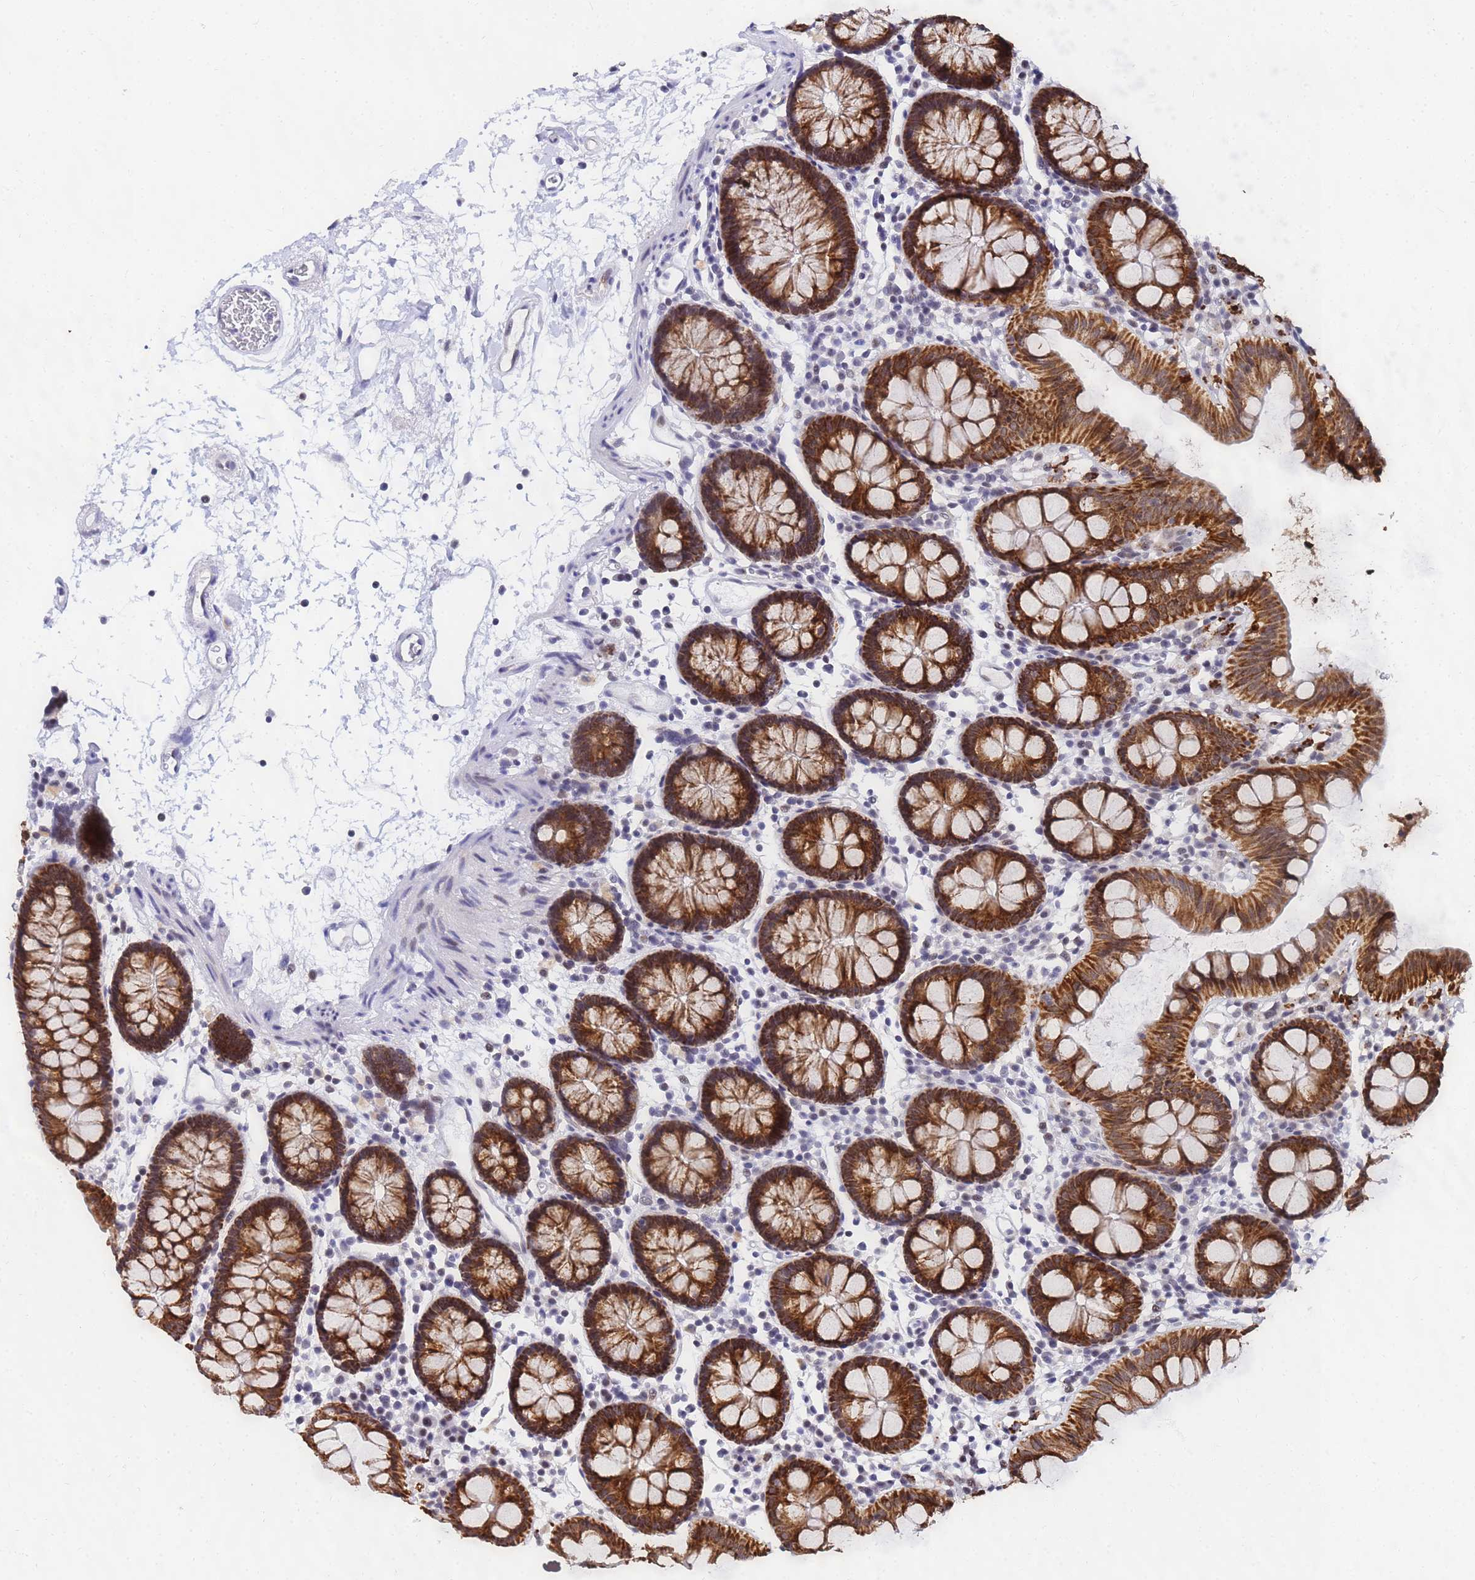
{"staining": {"intensity": "negative", "quantity": "none", "location": "none"}, "tissue": "colon", "cell_type": "Endothelial cells", "image_type": "normal", "snomed": [{"axis": "morphology", "description": "Normal tissue, NOS"}, {"axis": "topography", "description": "Colon"}], "caption": "Photomicrograph shows no protein expression in endothelial cells of normal colon.", "gene": "CKMT1A", "patient": {"sex": "male", "age": 75}}